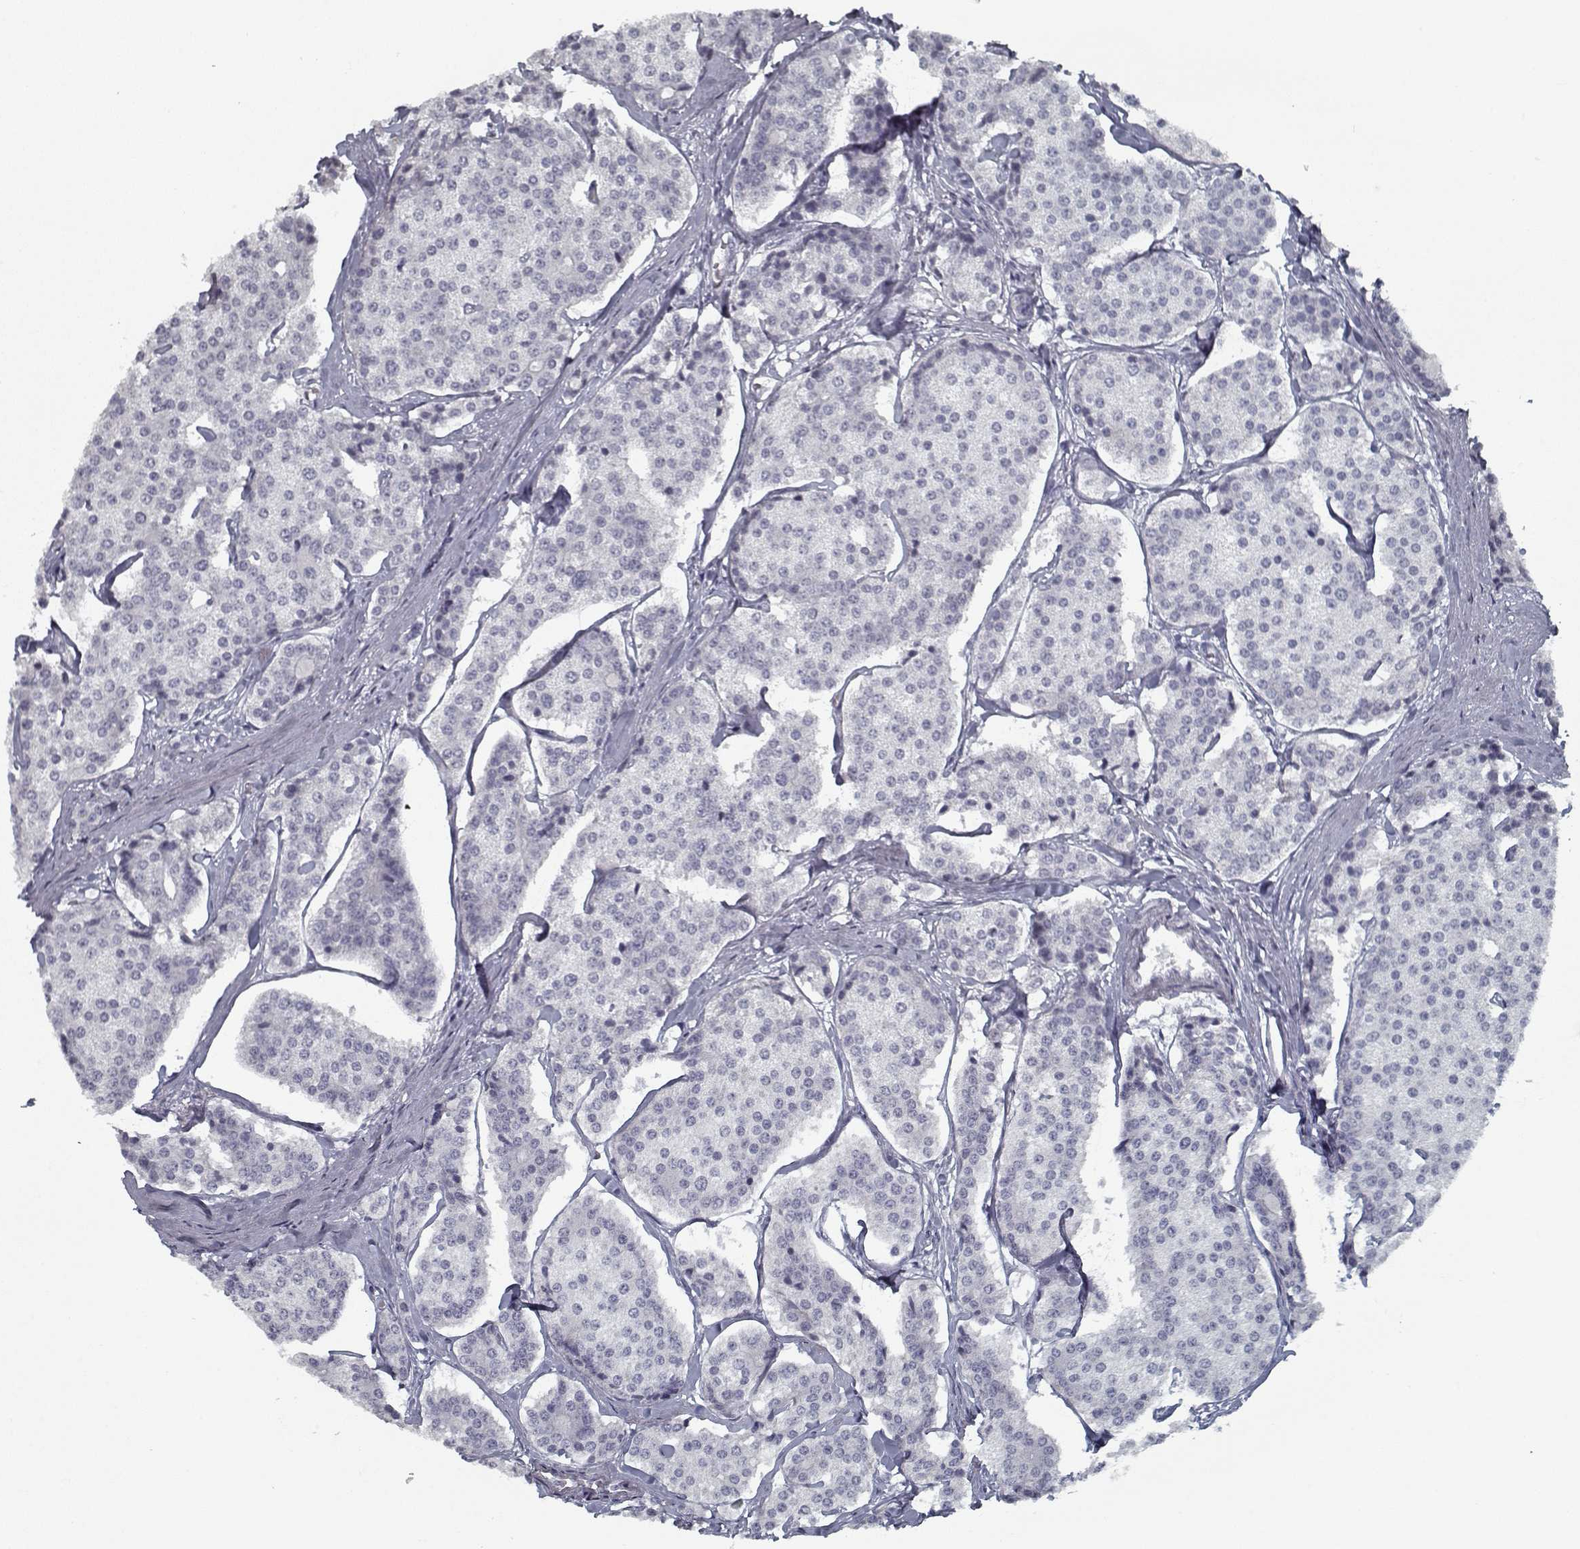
{"staining": {"intensity": "negative", "quantity": "none", "location": "none"}, "tissue": "carcinoid", "cell_type": "Tumor cells", "image_type": "cancer", "snomed": [{"axis": "morphology", "description": "Carcinoid, malignant, NOS"}, {"axis": "topography", "description": "Small intestine"}], "caption": "Immunohistochemistry (IHC) photomicrograph of neoplastic tissue: carcinoid stained with DAB exhibits no significant protein positivity in tumor cells.", "gene": "GAD2", "patient": {"sex": "female", "age": 65}}